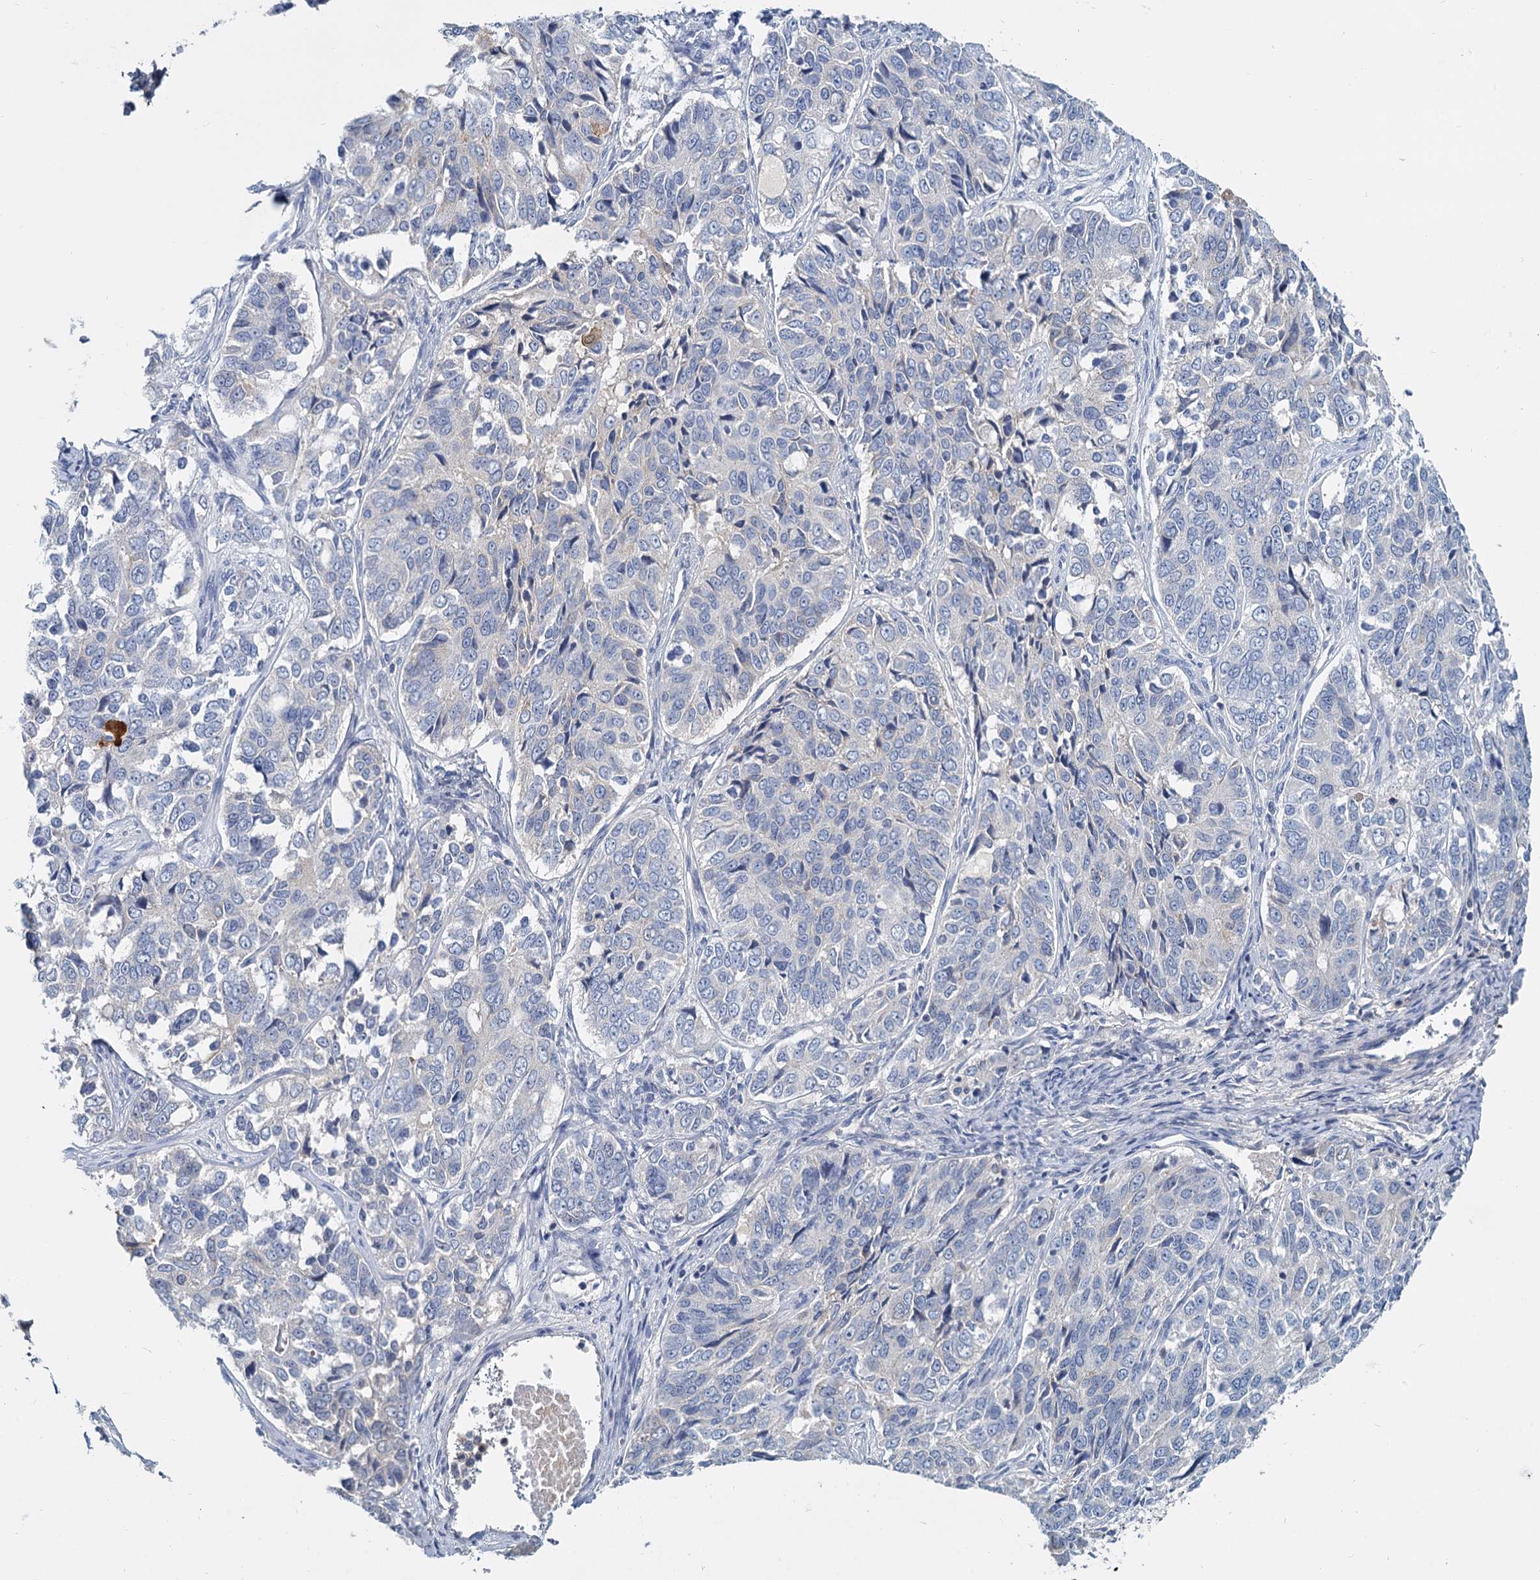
{"staining": {"intensity": "negative", "quantity": "none", "location": "none"}, "tissue": "ovarian cancer", "cell_type": "Tumor cells", "image_type": "cancer", "snomed": [{"axis": "morphology", "description": "Carcinoma, endometroid"}, {"axis": "topography", "description": "Ovary"}], "caption": "Immunohistochemistry (IHC) photomicrograph of neoplastic tissue: ovarian cancer (endometroid carcinoma) stained with DAB (3,3'-diaminobenzidine) reveals no significant protein positivity in tumor cells.", "gene": "ACSM3", "patient": {"sex": "female", "age": 51}}